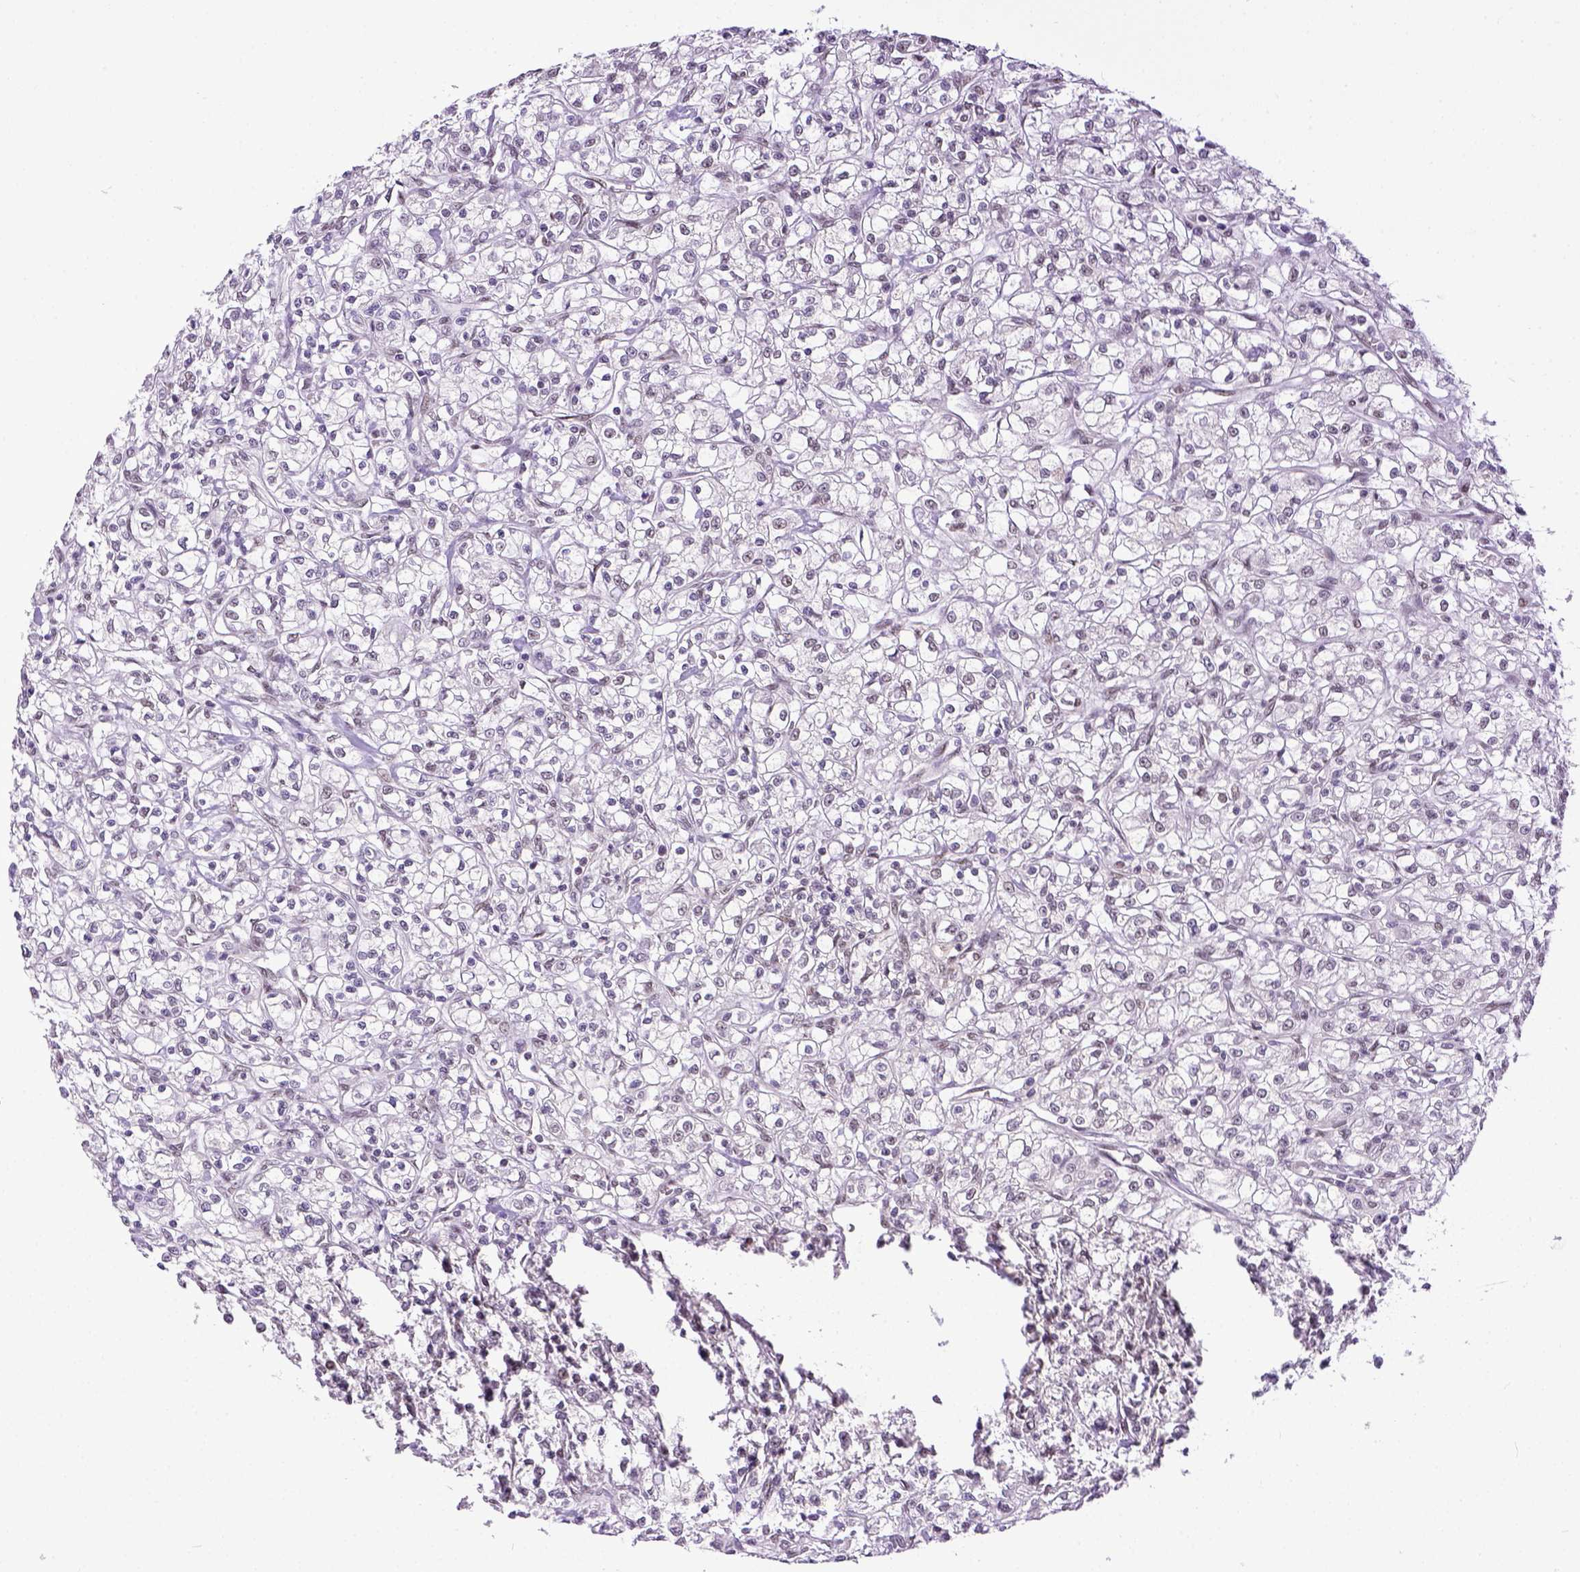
{"staining": {"intensity": "weak", "quantity": "25%-75%", "location": "nuclear"}, "tissue": "renal cancer", "cell_type": "Tumor cells", "image_type": "cancer", "snomed": [{"axis": "morphology", "description": "Adenocarcinoma, NOS"}, {"axis": "topography", "description": "Kidney"}], "caption": "Protein staining by immunohistochemistry (IHC) displays weak nuclear staining in about 25%-75% of tumor cells in adenocarcinoma (renal).", "gene": "ERCC1", "patient": {"sex": "female", "age": 59}}